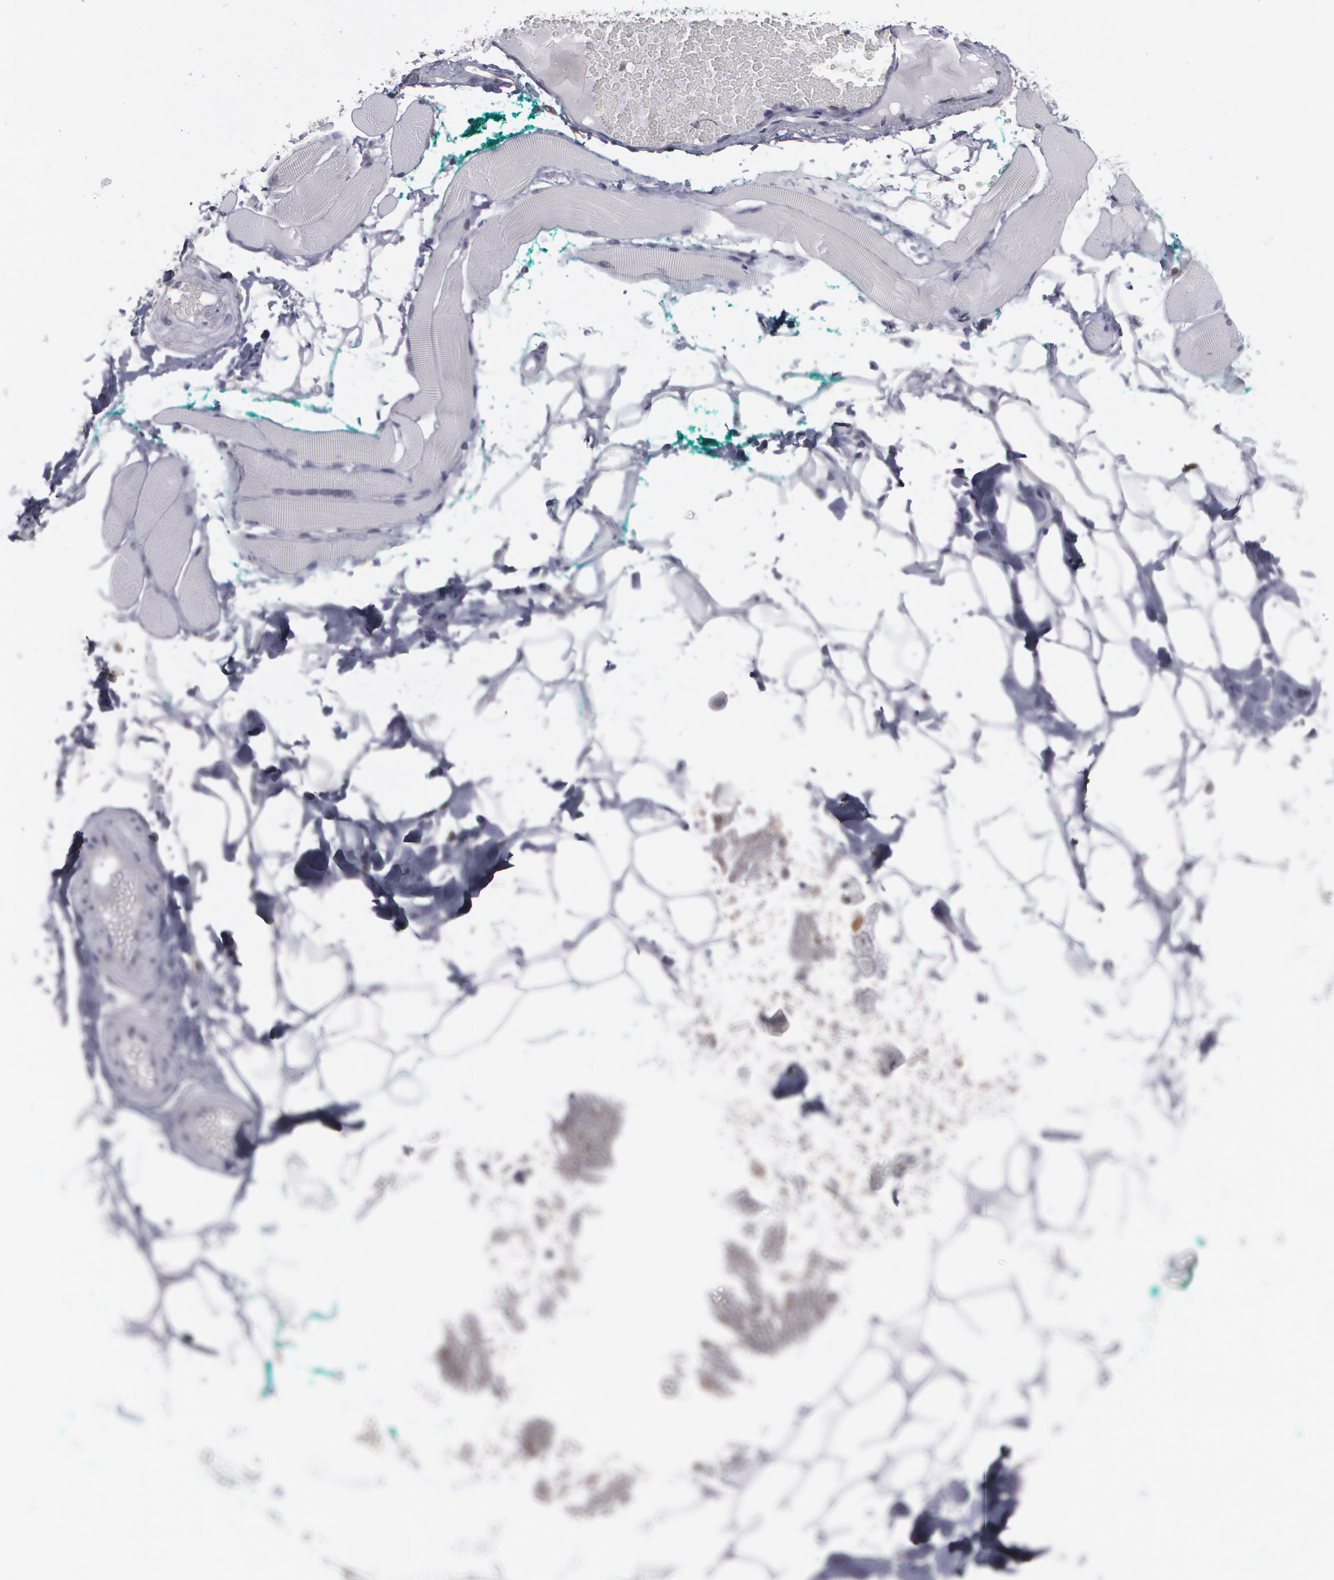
{"staining": {"intensity": "negative", "quantity": "none", "location": "none"}, "tissue": "skeletal muscle", "cell_type": "Myocytes", "image_type": "normal", "snomed": [{"axis": "morphology", "description": "Normal tissue, NOS"}, {"axis": "topography", "description": "Skeletal muscle"}, {"axis": "topography", "description": "Peripheral nerve tissue"}], "caption": "This is an immunohistochemistry (IHC) histopathology image of unremarkable skeletal muscle. There is no expression in myocytes.", "gene": "BMP6", "patient": {"sex": "female", "age": 84}}